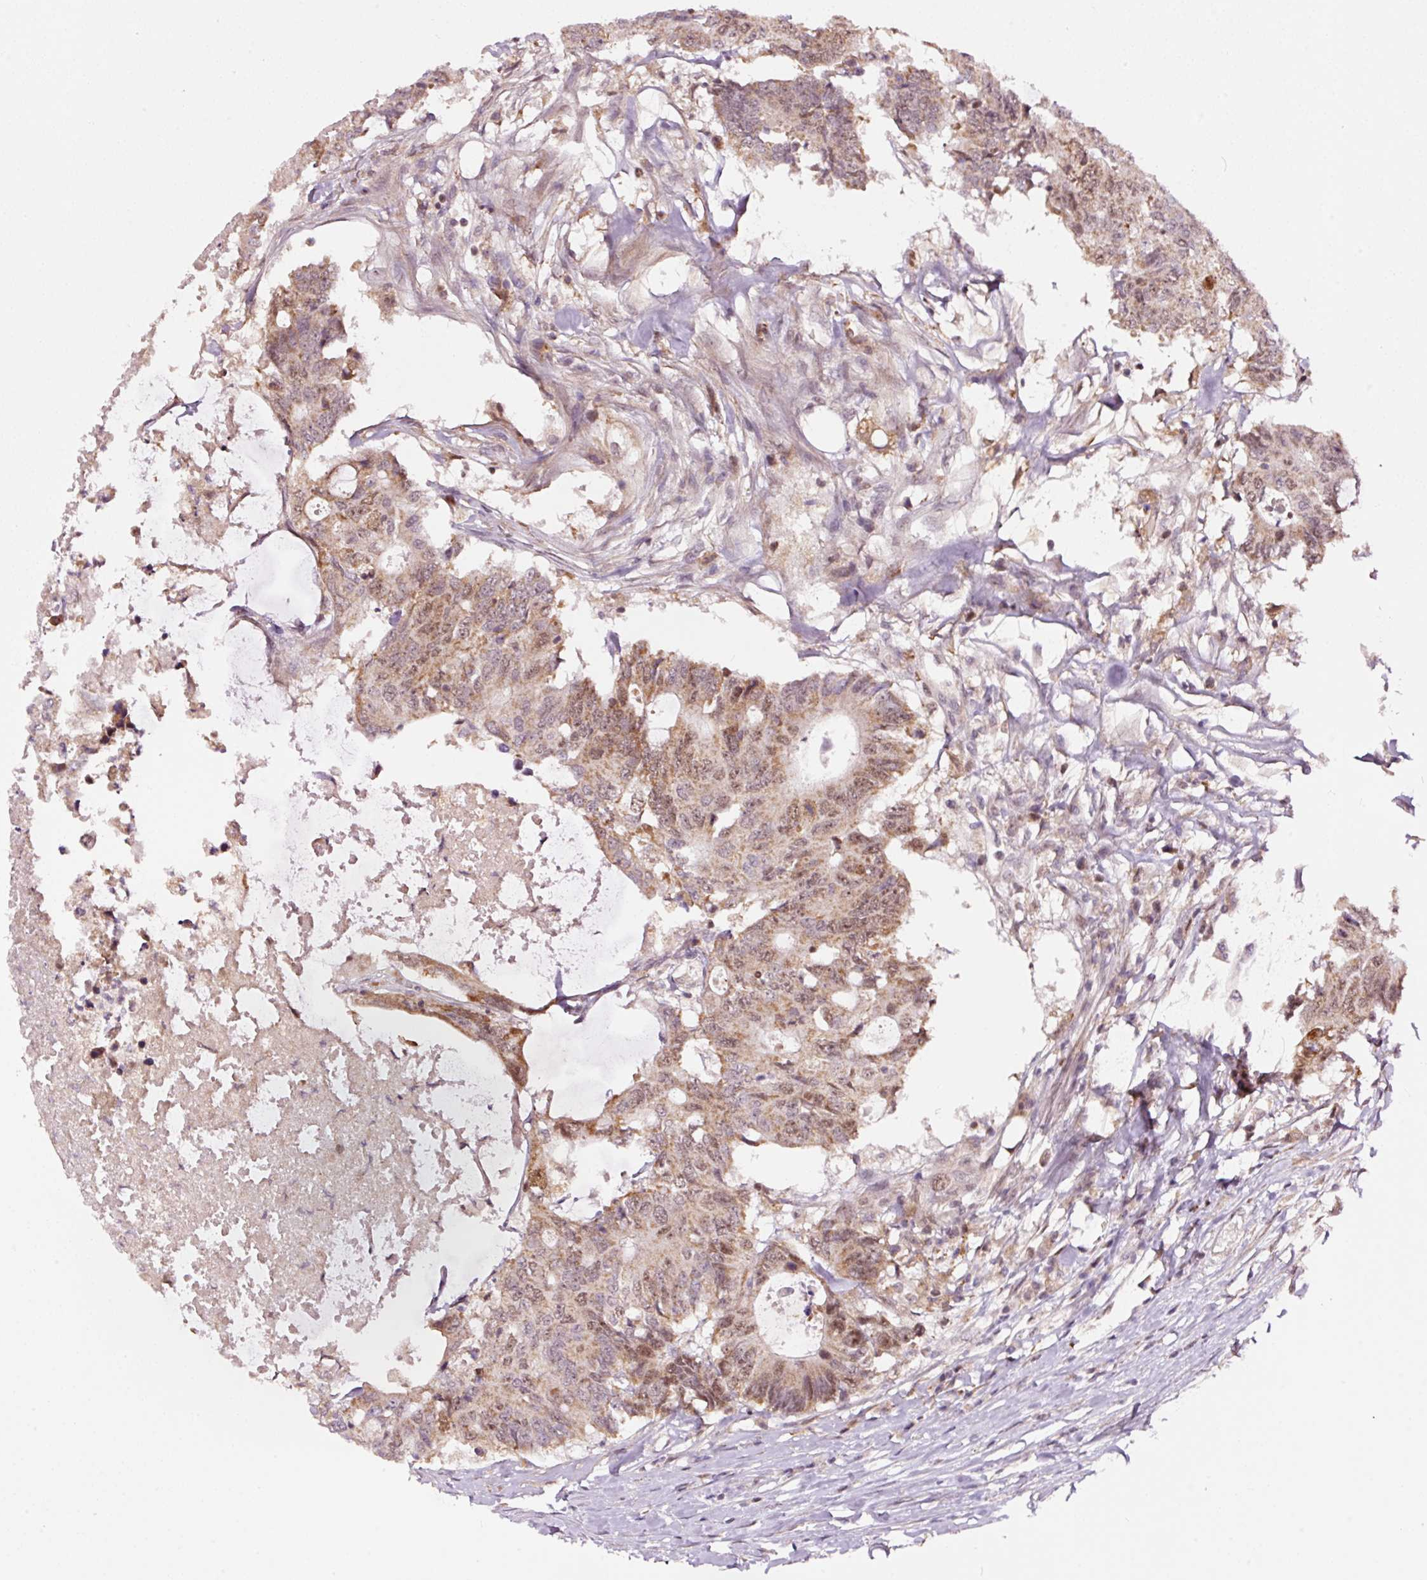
{"staining": {"intensity": "moderate", "quantity": ">75%", "location": "cytoplasmic/membranous,nuclear"}, "tissue": "colorectal cancer", "cell_type": "Tumor cells", "image_type": "cancer", "snomed": [{"axis": "morphology", "description": "Adenocarcinoma, NOS"}, {"axis": "topography", "description": "Colon"}], "caption": "There is medium levels of moderate cytoplasmic/membranous and nuclear positivity in tumor cells of colorectal adenocarcinoma, as demonstrated by immunohistochemical staining (brown color).", "gene": "RFC4", "patient": {"sex": "male", "age": 71}}